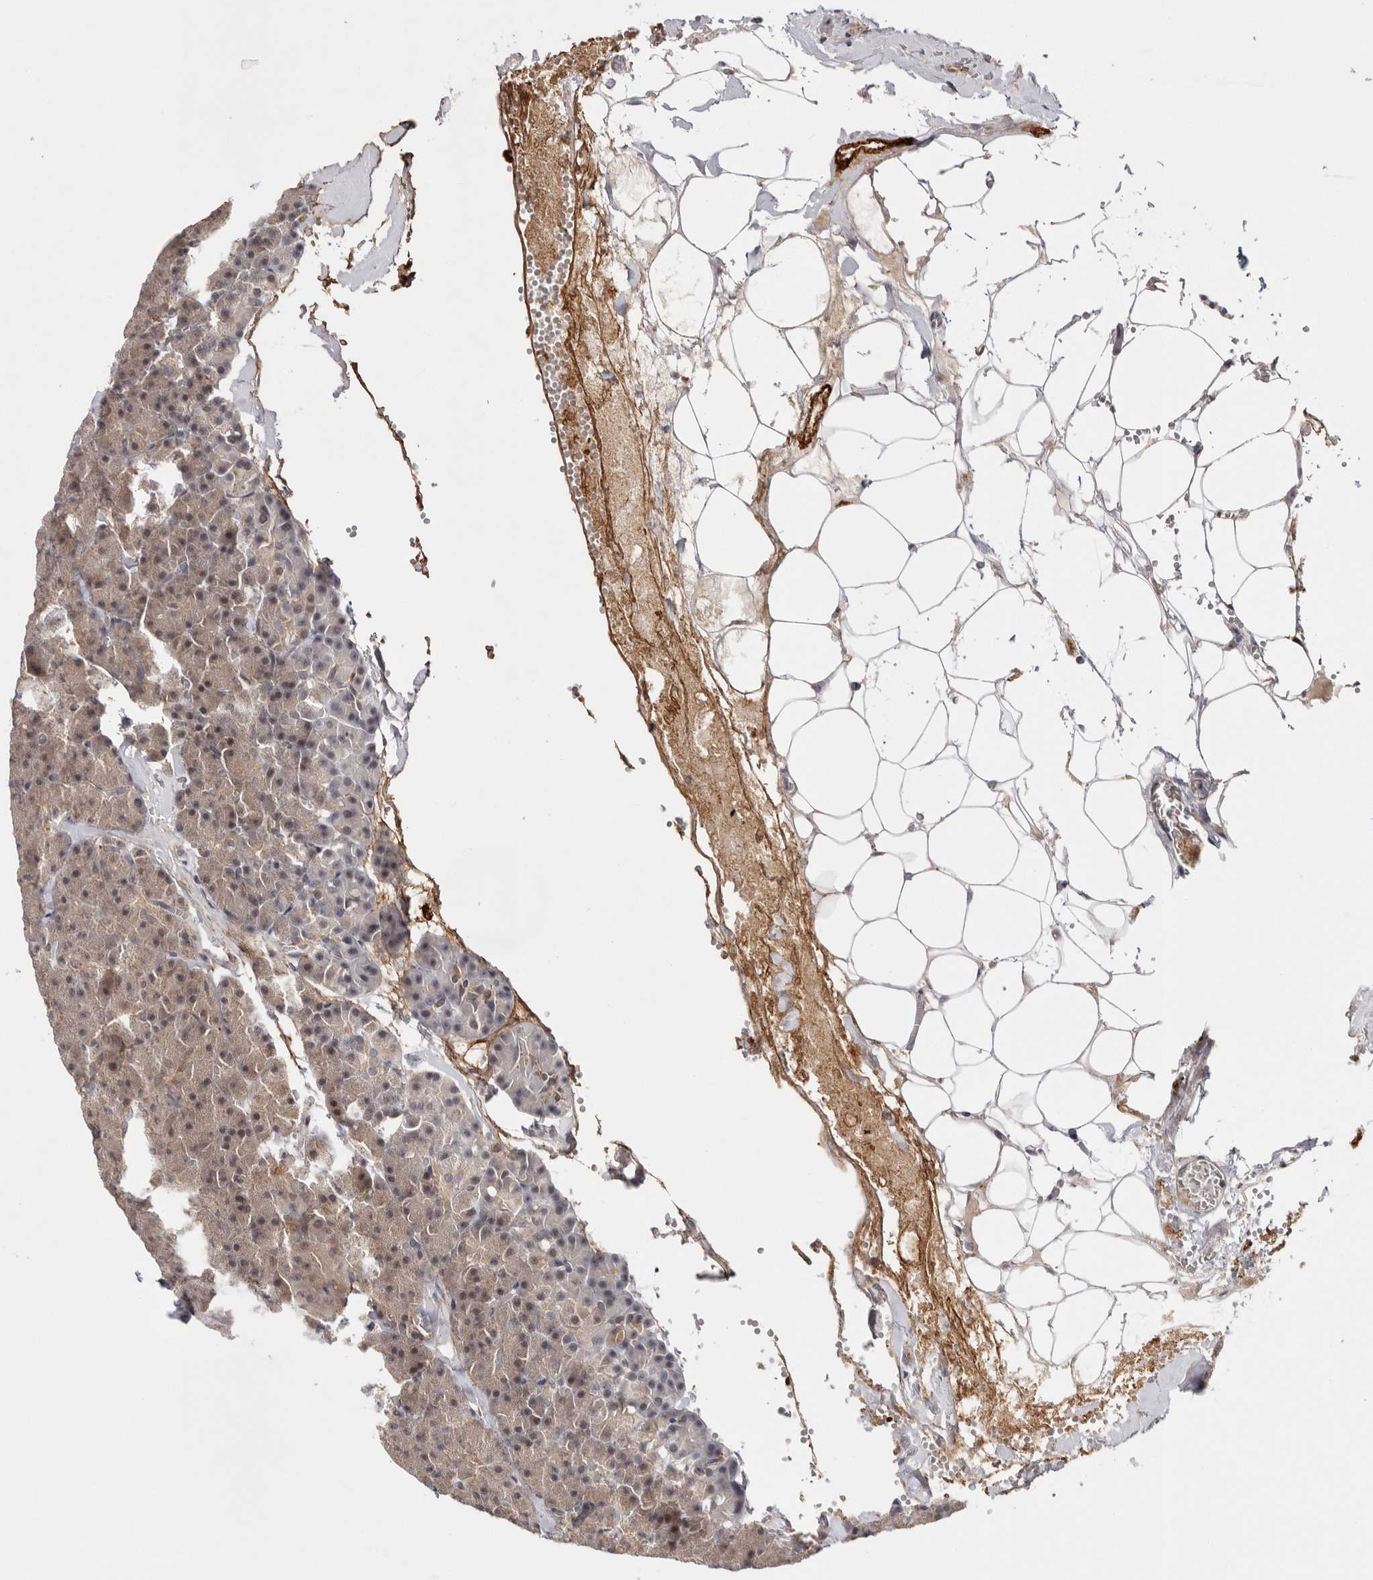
{"staining": {"intensity": "weak", "quantity": "25%-75%", "location": "cytoplasmic/membranous,nuclear"}, "tissue": "pancreas", "cell_type": "Exocrine glandular cells", "image_type": "normal", "snomed": [{"axis": "morphology", "description": "Normal tissue, NOS"}, {"axis": "morphology", "description": "Carcinoid, malignant, NOS"}, {"axis": "topography", "description": "Pancreas"}], "caption": "Immunohistochemistry (IHC) of unremarkable pancreas reveals low levels of weak cytoplasmic/membranous,nuclear staining in approximately 25%-75% of exocrine glandular cells.", "gene": "ZNF318", "patient": {"sex": "female", "age": 35}}